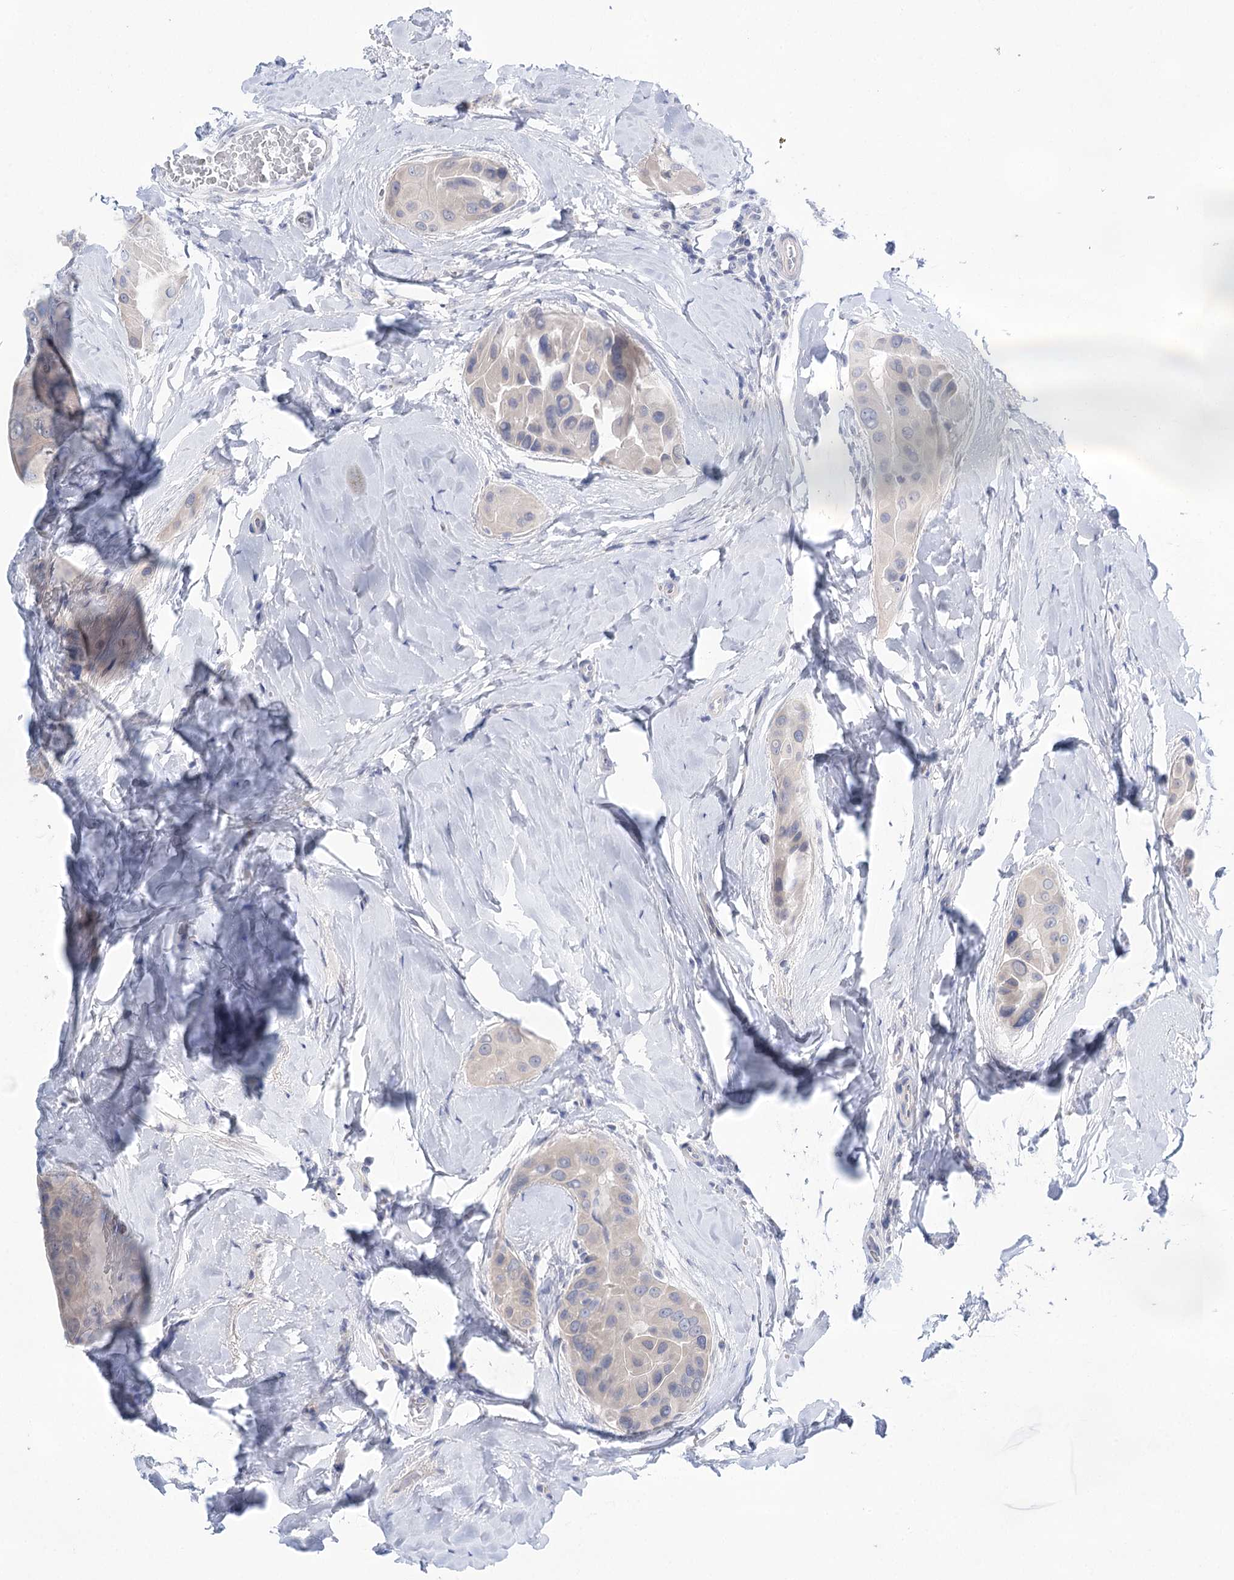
{"staining": {"intensity": "negative", "quantity": "none", "location": "none"}, "tissue": "thyroid cancer", "cell_type": "Tumor cells", "image_type": "cancer", "snomed": [{"axis": "morphology", "description": "Papillary adenocarcinoma, NOS"}, {"axis": "topography", "description": "Thyroid gland"}], "caption": "There is no significant staining in tumor cells of thyroid cancer.", "gene": "LALBA", "patient": {"sex": "male", "age": 33}}